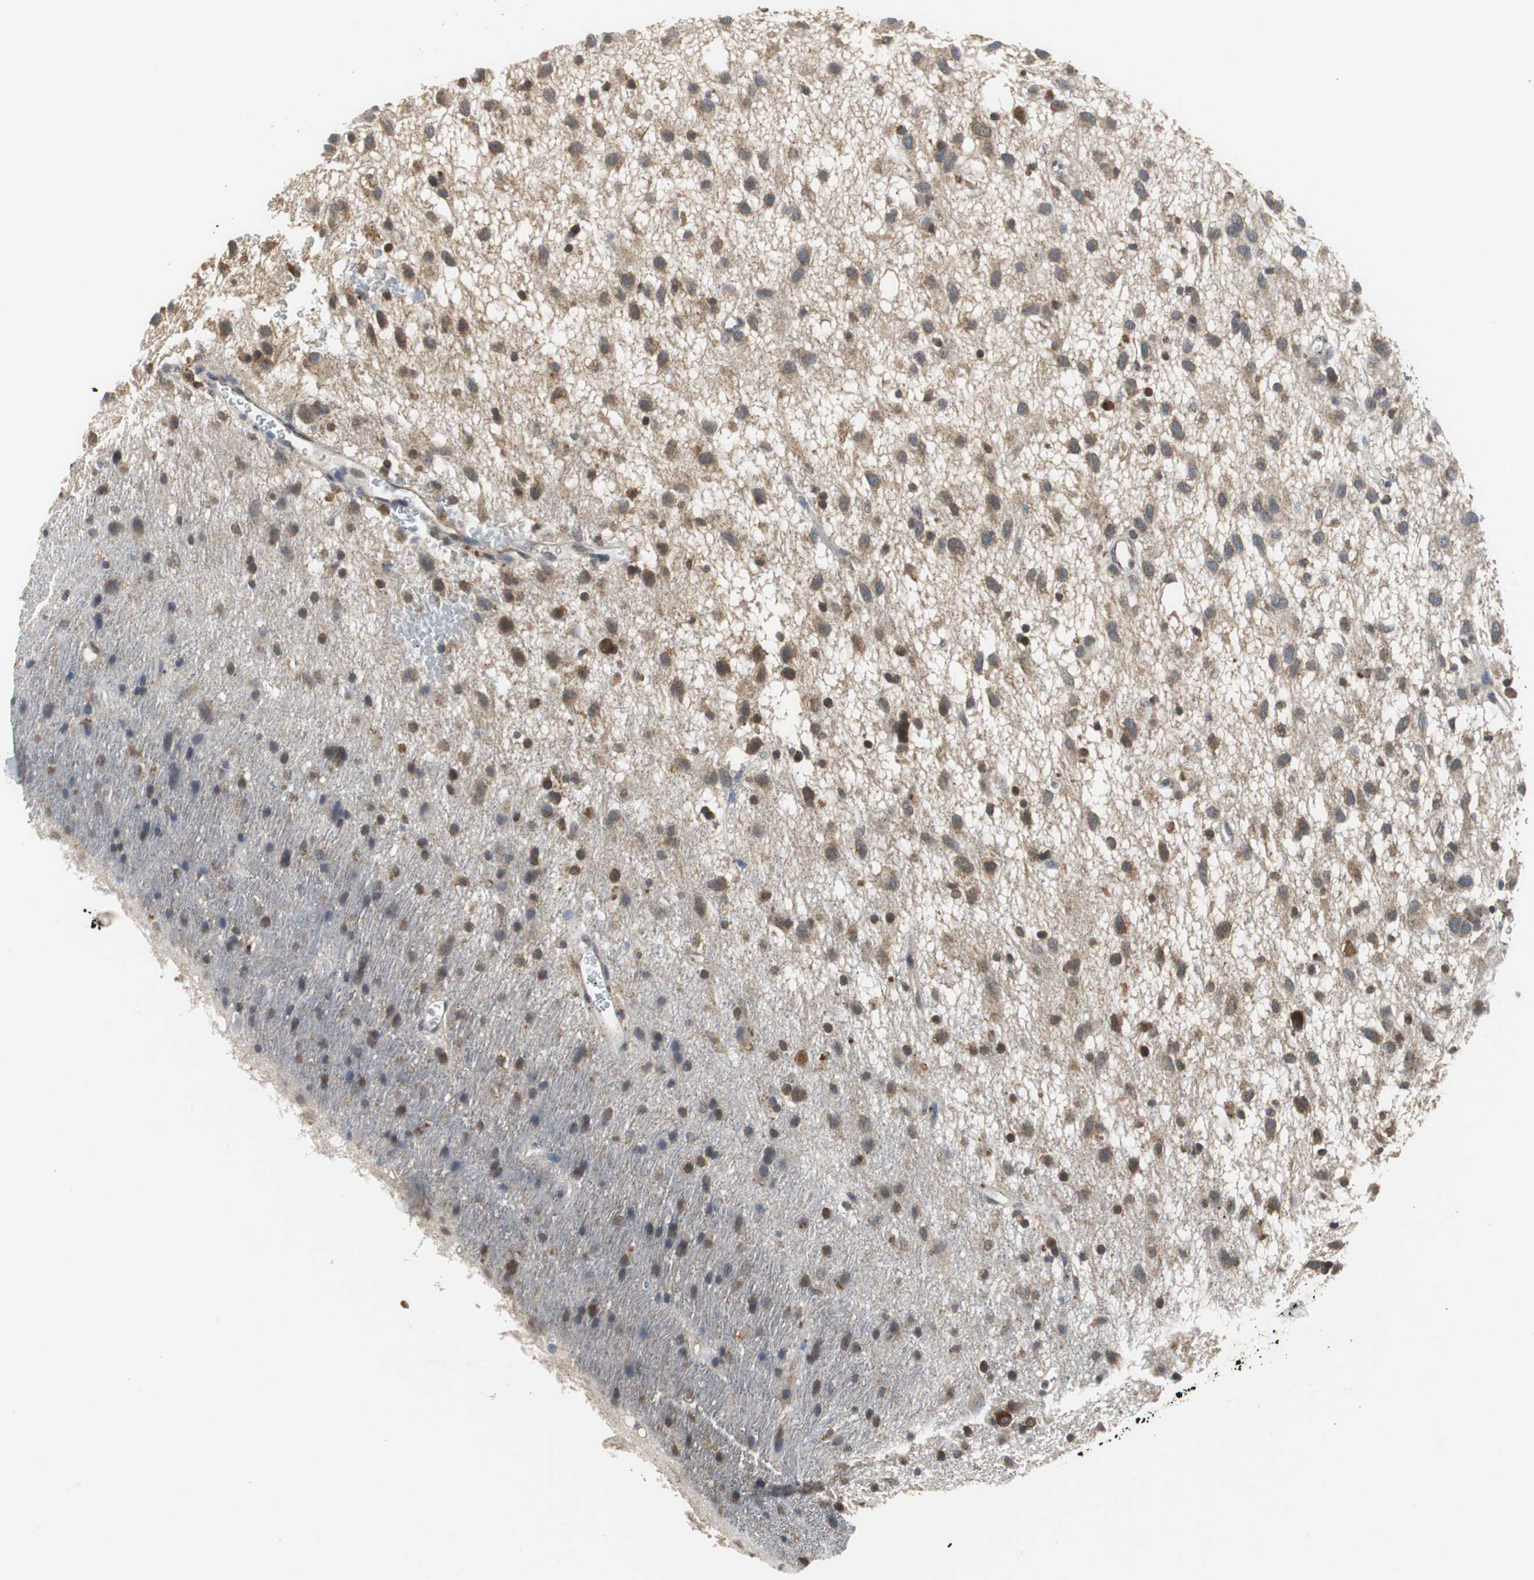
{"staining": {"intensity": "moderate", "quantity": "25%-75%", "location": "cytoplasmic/membranous"}, "tissue": "glioma", "cell_type": "Tumor cells", "image_type": "cancer", "snomed": [{"axis": "morphology", "description": "Glioma, malignant, Low grade"}, {"axis": "topography", "description": "Brain"}], "caption": "An image showing moderate cytoplasmic/membranous expression in about 25%-75% of tumor cells in malignant glioma (low-grade), as visualized by brown immunohistochemical staining.", "gene": "VBP1", "patient": {"sex": "male", "age": 77}}